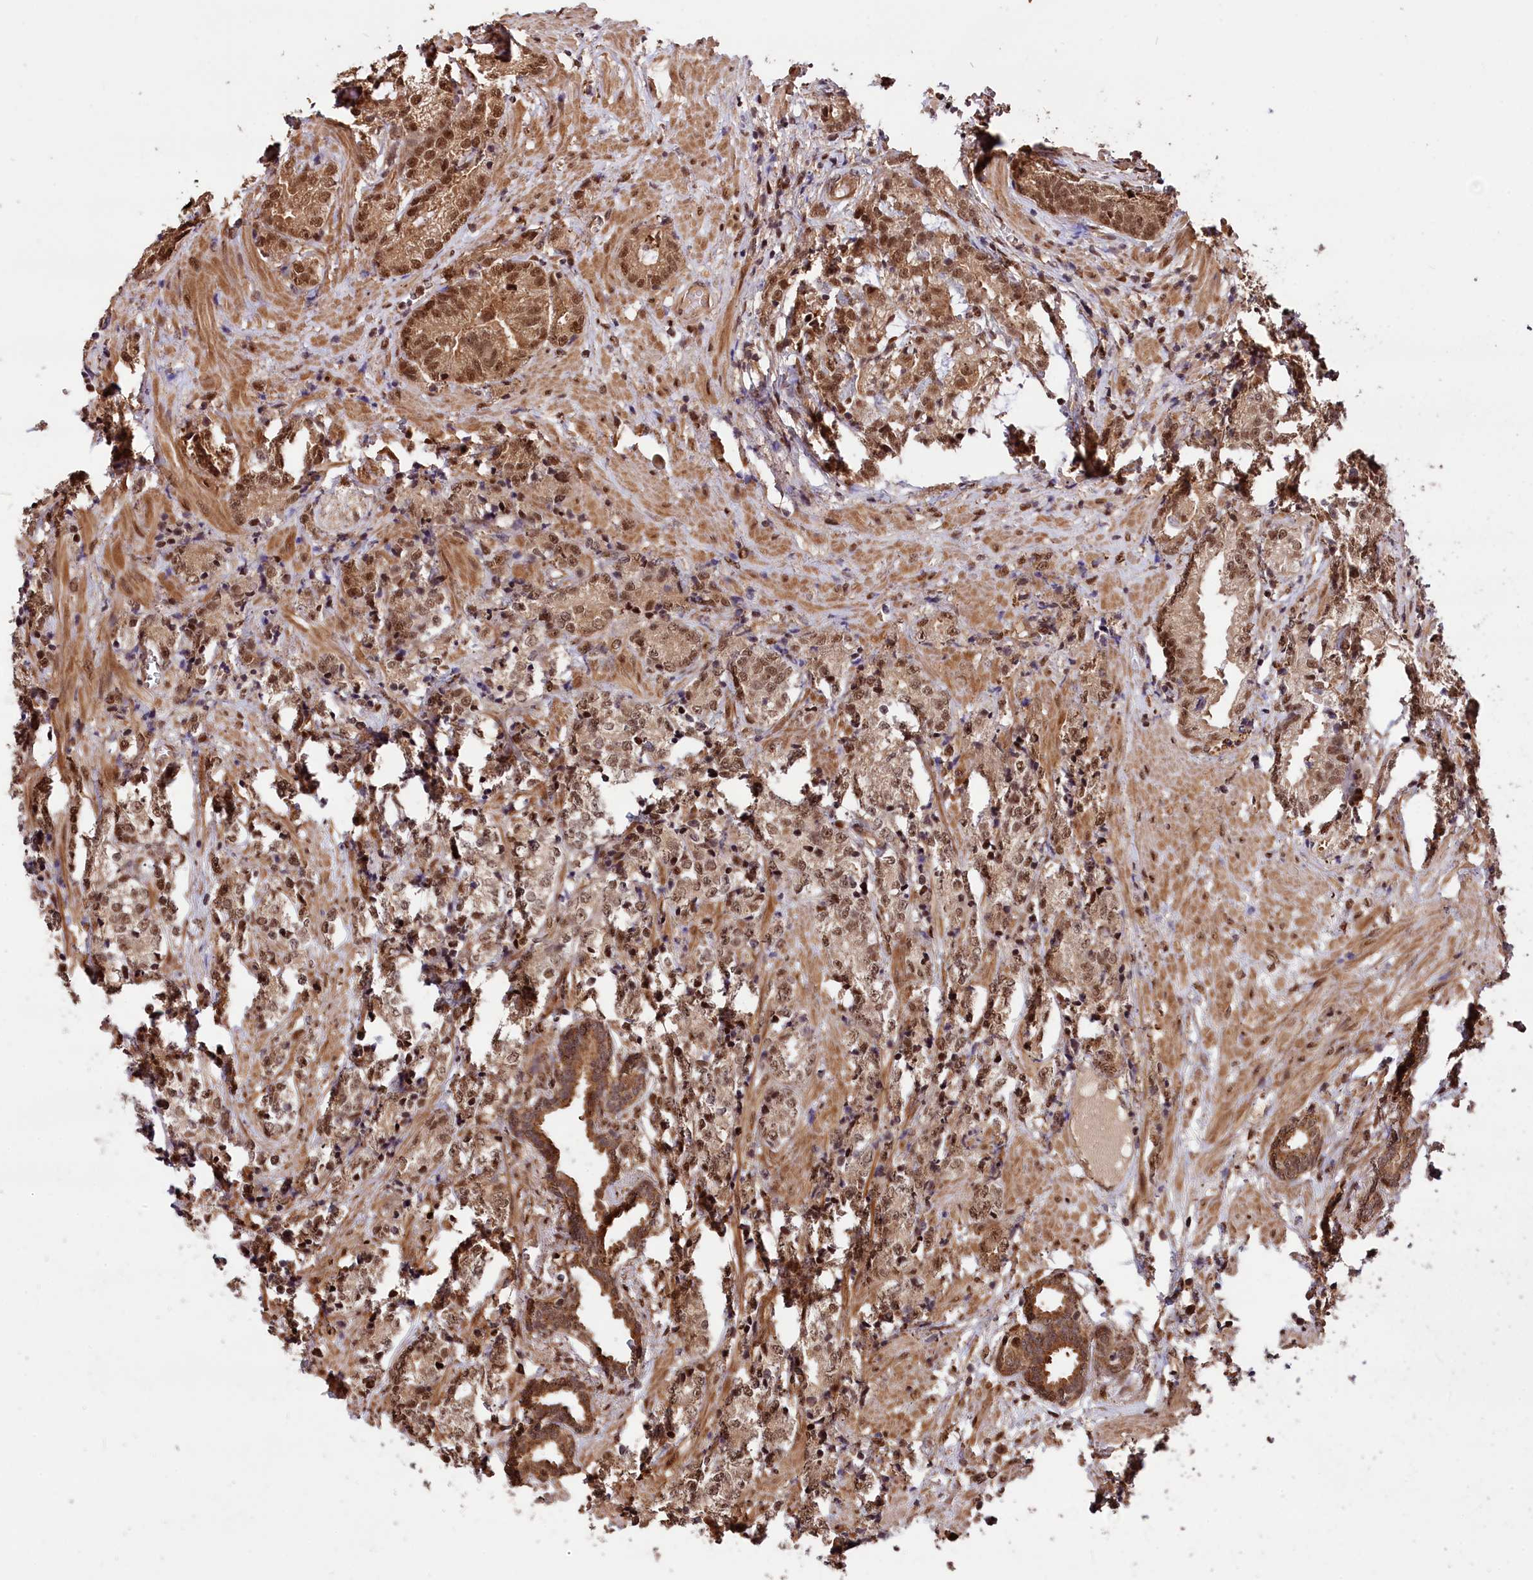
{"staining": {"intensity": "moderate", "quantity": ">75%", "location": "cytoplasmic/membranous,nuclear"}, "tissue": "prostate cancer", "cell_type": "Tumor cells", "image_type": "cancer", "snomed": [{"axis": "morphology", "description": "Adenocarcinoma, High grade"}, {"axis": "topography", "description": "Prostate"}], "caption": "A high-resolution micrograph shows immunohistochemistry (IHC) staining of high-grade adenocarcinoma (prostate), which reveals moderate cytoplasmic/membranous and nuclear staining in approximately >75% of tumor cells.", "gene": "ADRM1", "patient": {"sex": "male", "age": 69}}